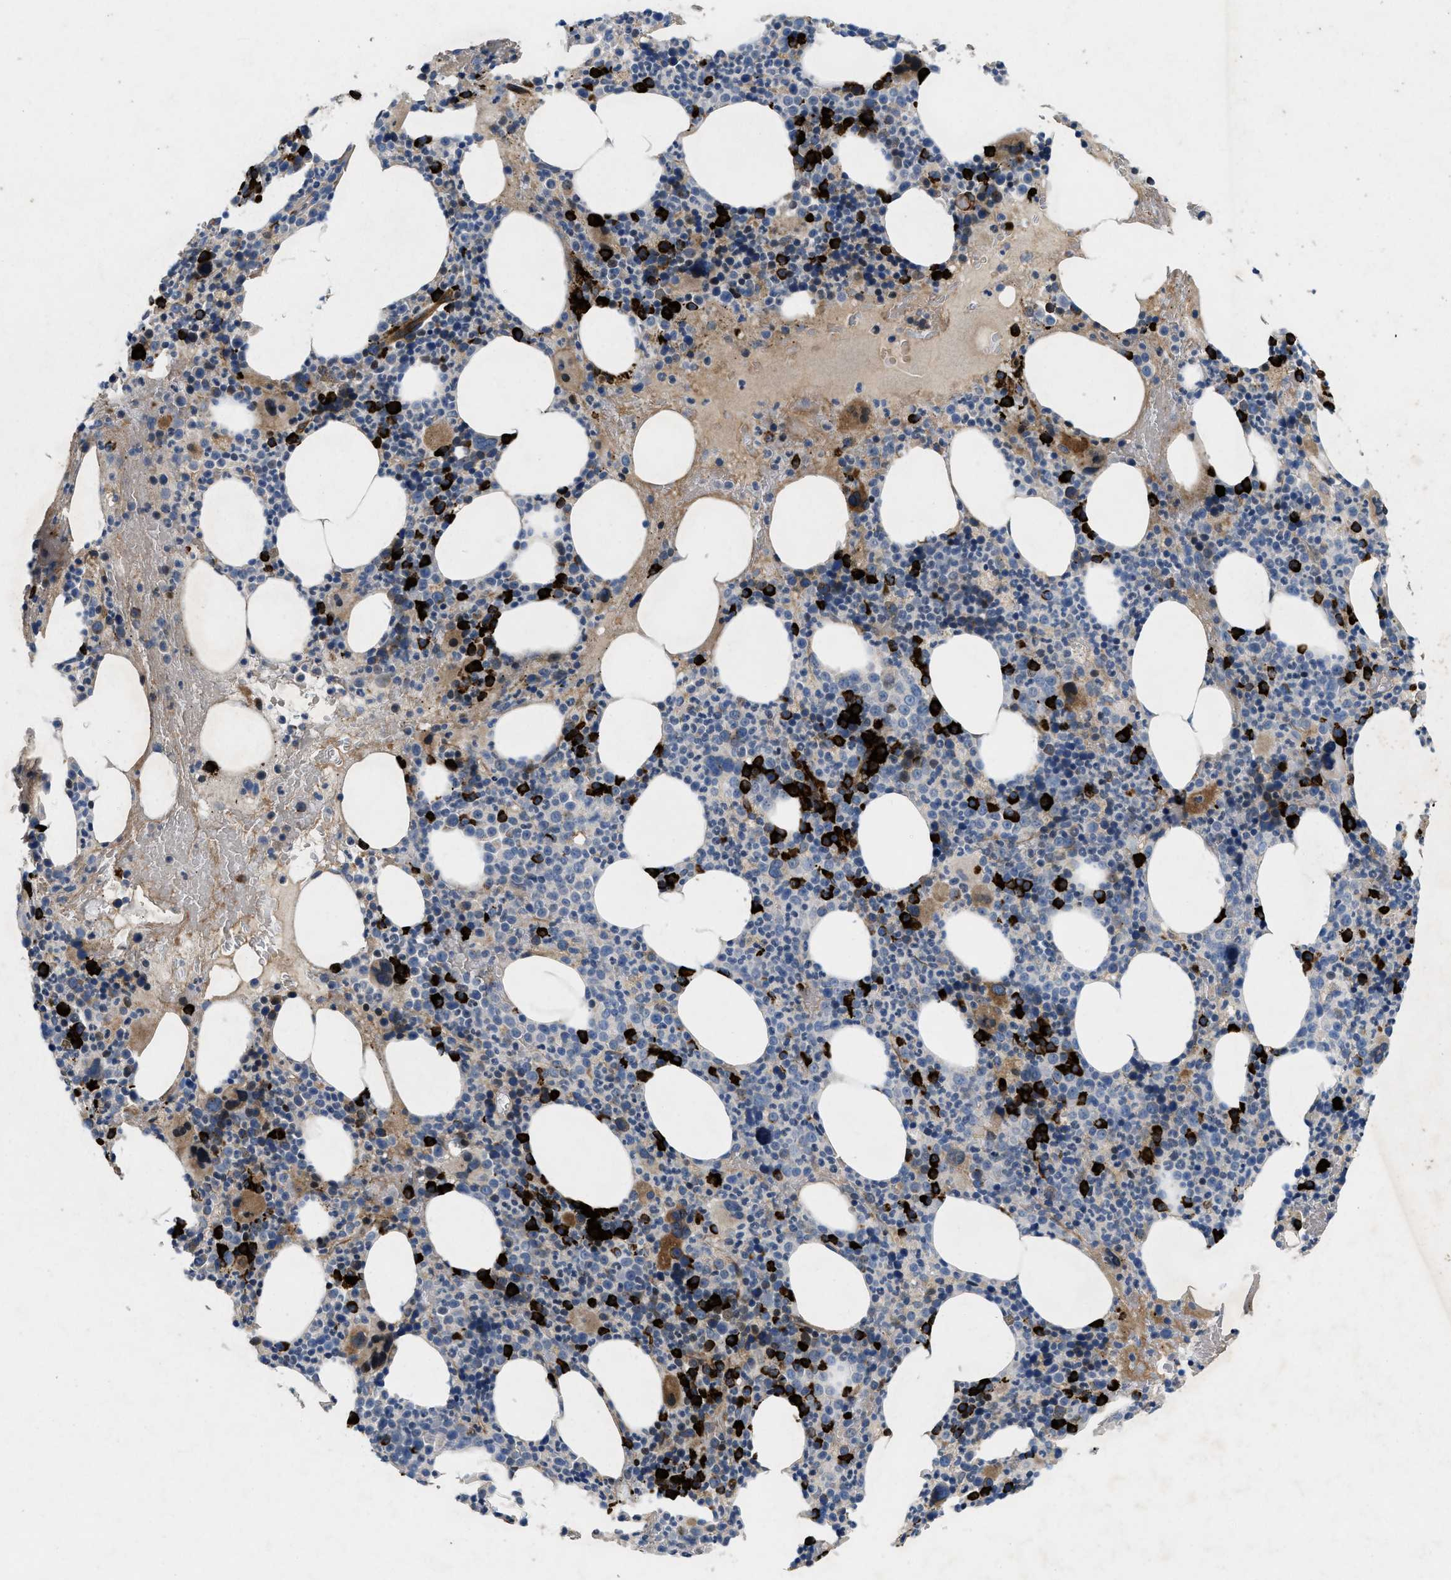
{"staining": {"intensity": "strong", "quantity": "25%-75%", "location": "cytoplasmic/membranous"}, "tissue": "bone marrow", "cell_type": "Hematopoietic cells", "image_type": "normal", "snomed": [{"axis": "morphology", "description": "Normal tissue, NOS"}, {"axis": "morphology", "description": "Inflammation, NOS"}, {"axis": "topography", "description": "Bone marrow"}], "caption": "Immunohistochemistry micrograph of benign bone marrow stained for a protein (brown), which shows high levels of strong cytoplasmic/membranous staining in about 25%-75% of hematopoietic cells.", "gene": "HSPA12B", "patient": {"sex": "male", "age": 73}}